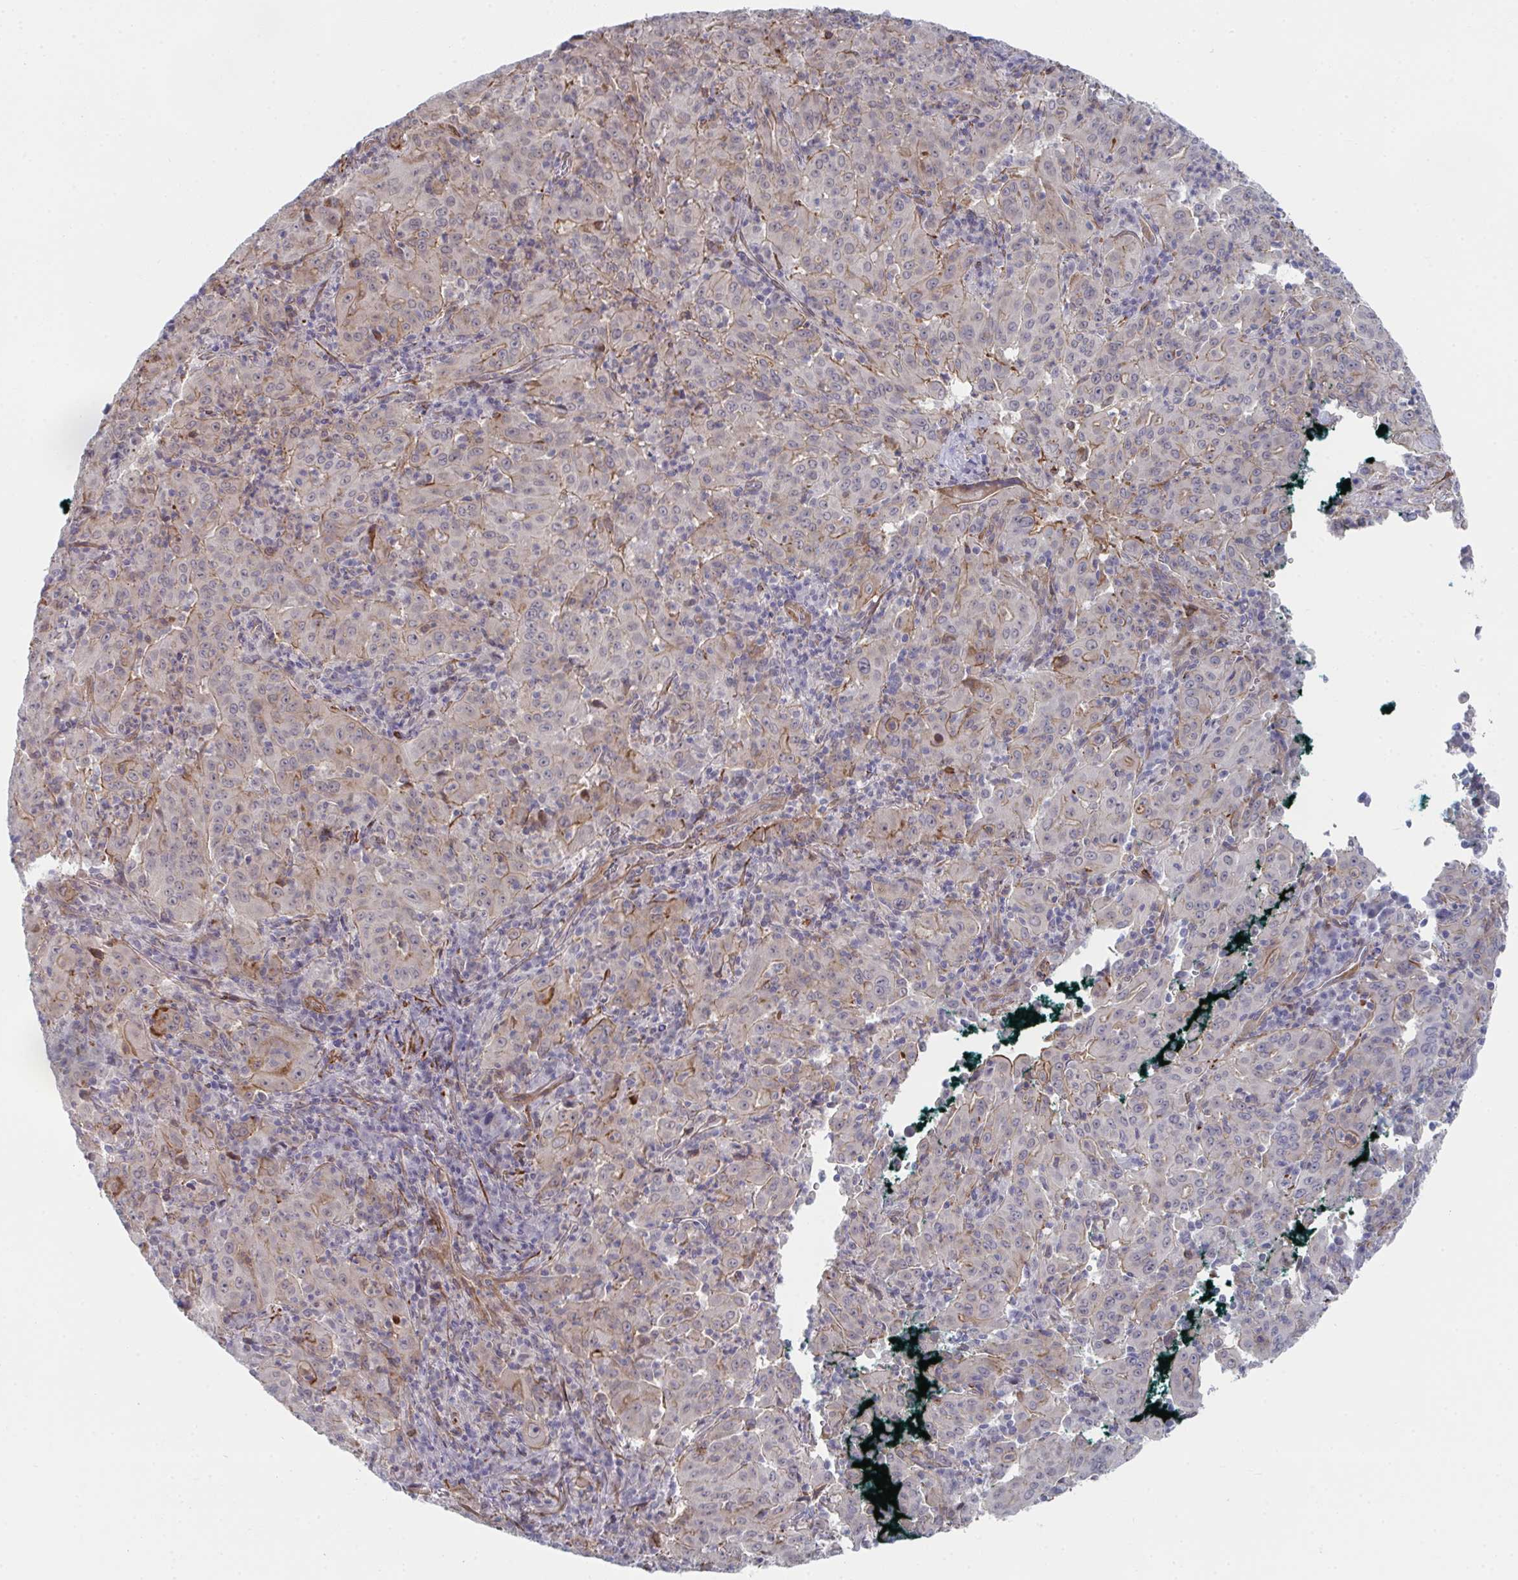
{"staining": {"intensity": "weak", "quantity": "<25%", "location": "cytoplasmic/membranous"}, "tissue": "pancreatic cancer", "cell_type": "Tumor cells", "image_type": "cancer", "snomed": [{"axis": "morphology", "description": "Adenocarcinoma, NOS"}, {"axis": "topography", "description": "Pancreas"}], "caption": "The image exhibits no staining of tumor cells in pancreatic cancer.", "gene": "NEURL4", "patient": {"sex": "male", "age": 63}}